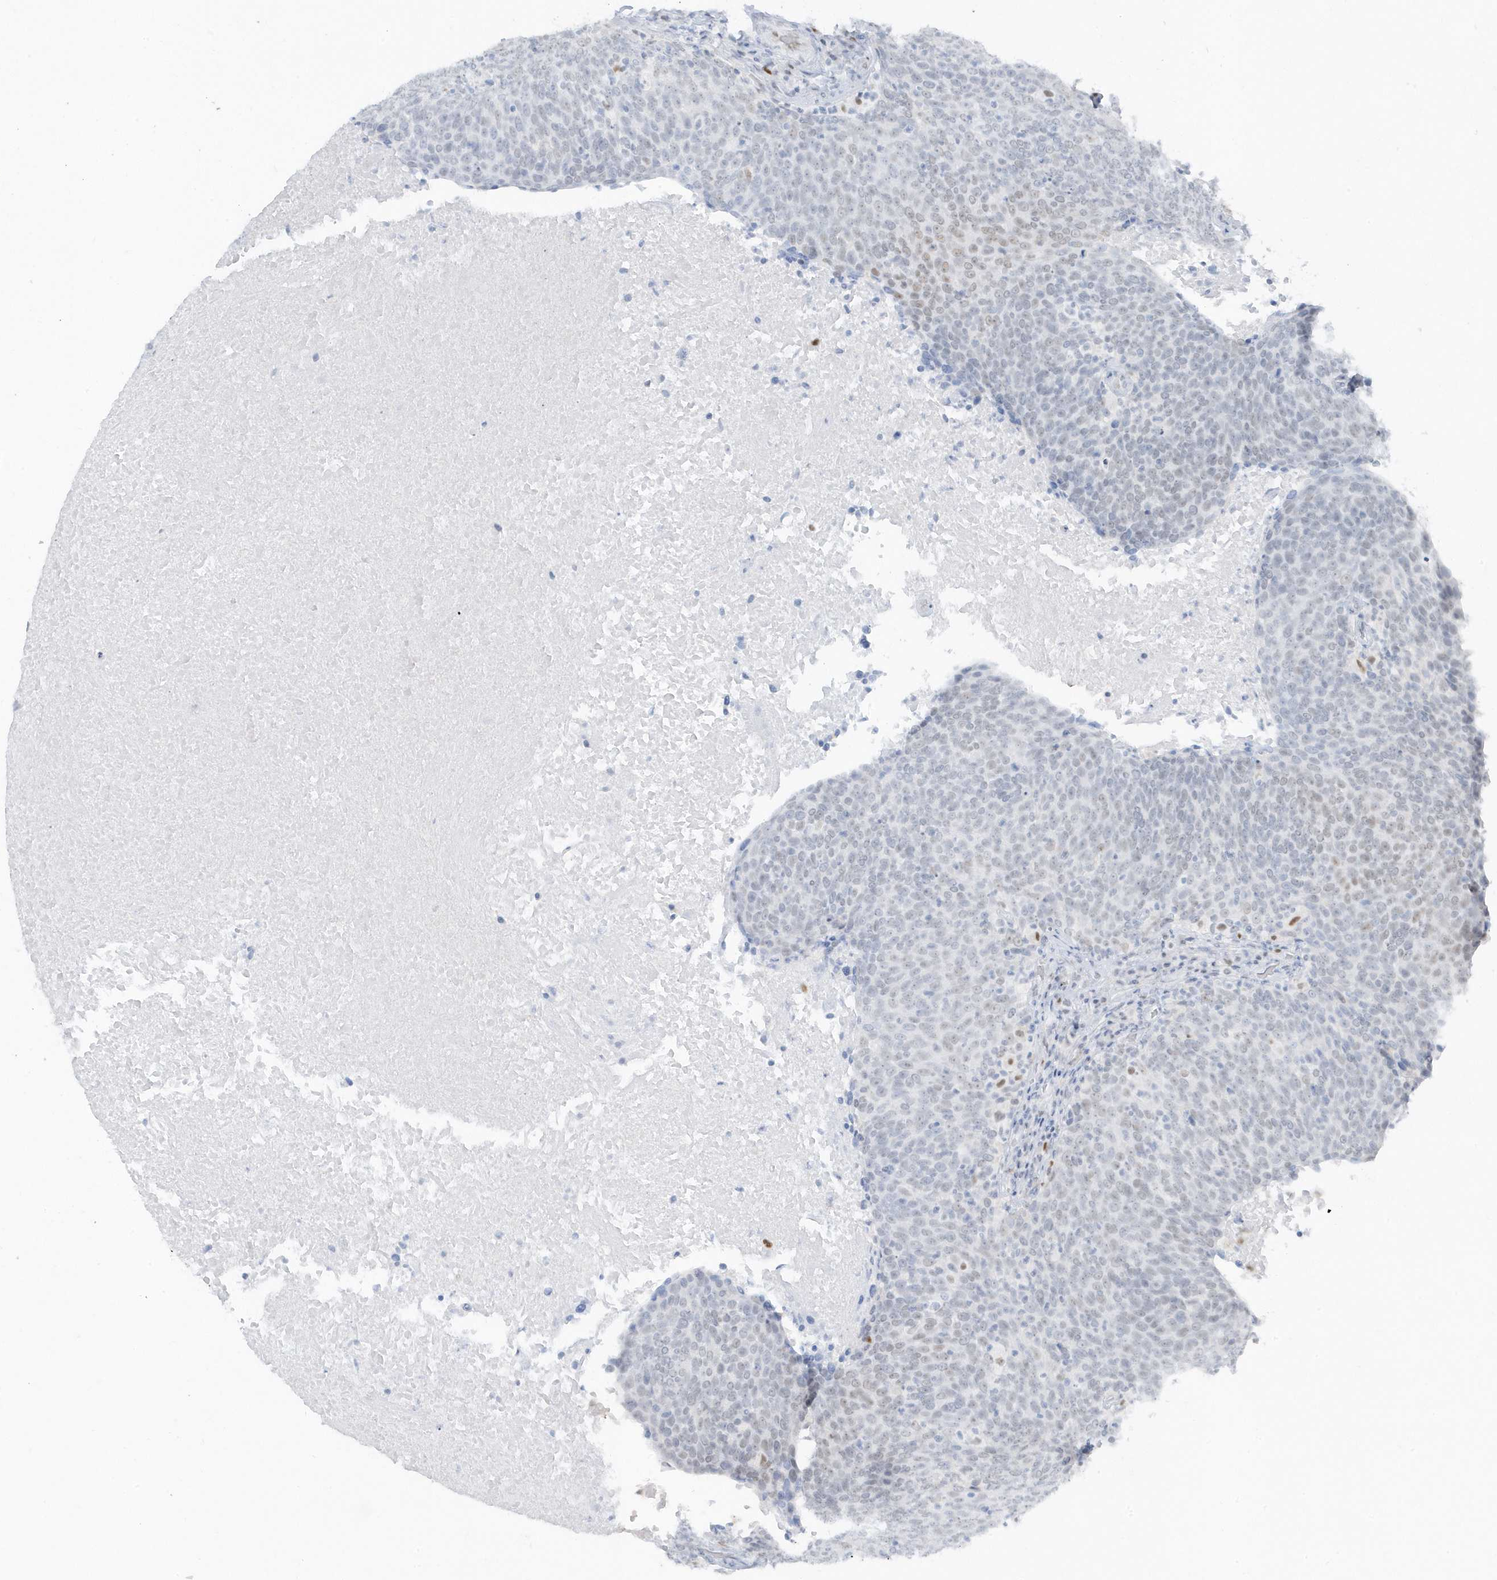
{"staining": {"intensity": "negative", "quantity": "none", "location": "none"}, "tissue": "head and neck cancer", "cell_type": "Tumor cells", "image_type": "cancer", "snomed": [{"axis": "morphology", "description": "Squamous cell carcinoma, NOS"}, {"axis": "morphology", "description": "Squamous cell carcinoma, metastatic, NOS"}, {"axis": "topography", "description": "Lymph node"}, {"axis": "topography", "description": "Head-Neck"}], "caption": "This photomicrograph is of head and neck metastatic squamous cell carcinoma stained with immunohistochemistry to label a protein in brown with the nuclei are counter-stained blue. There is no expression in tumor cells.", "gene": "SMIM34", "patient": {"sex": "male", "age": 62}}